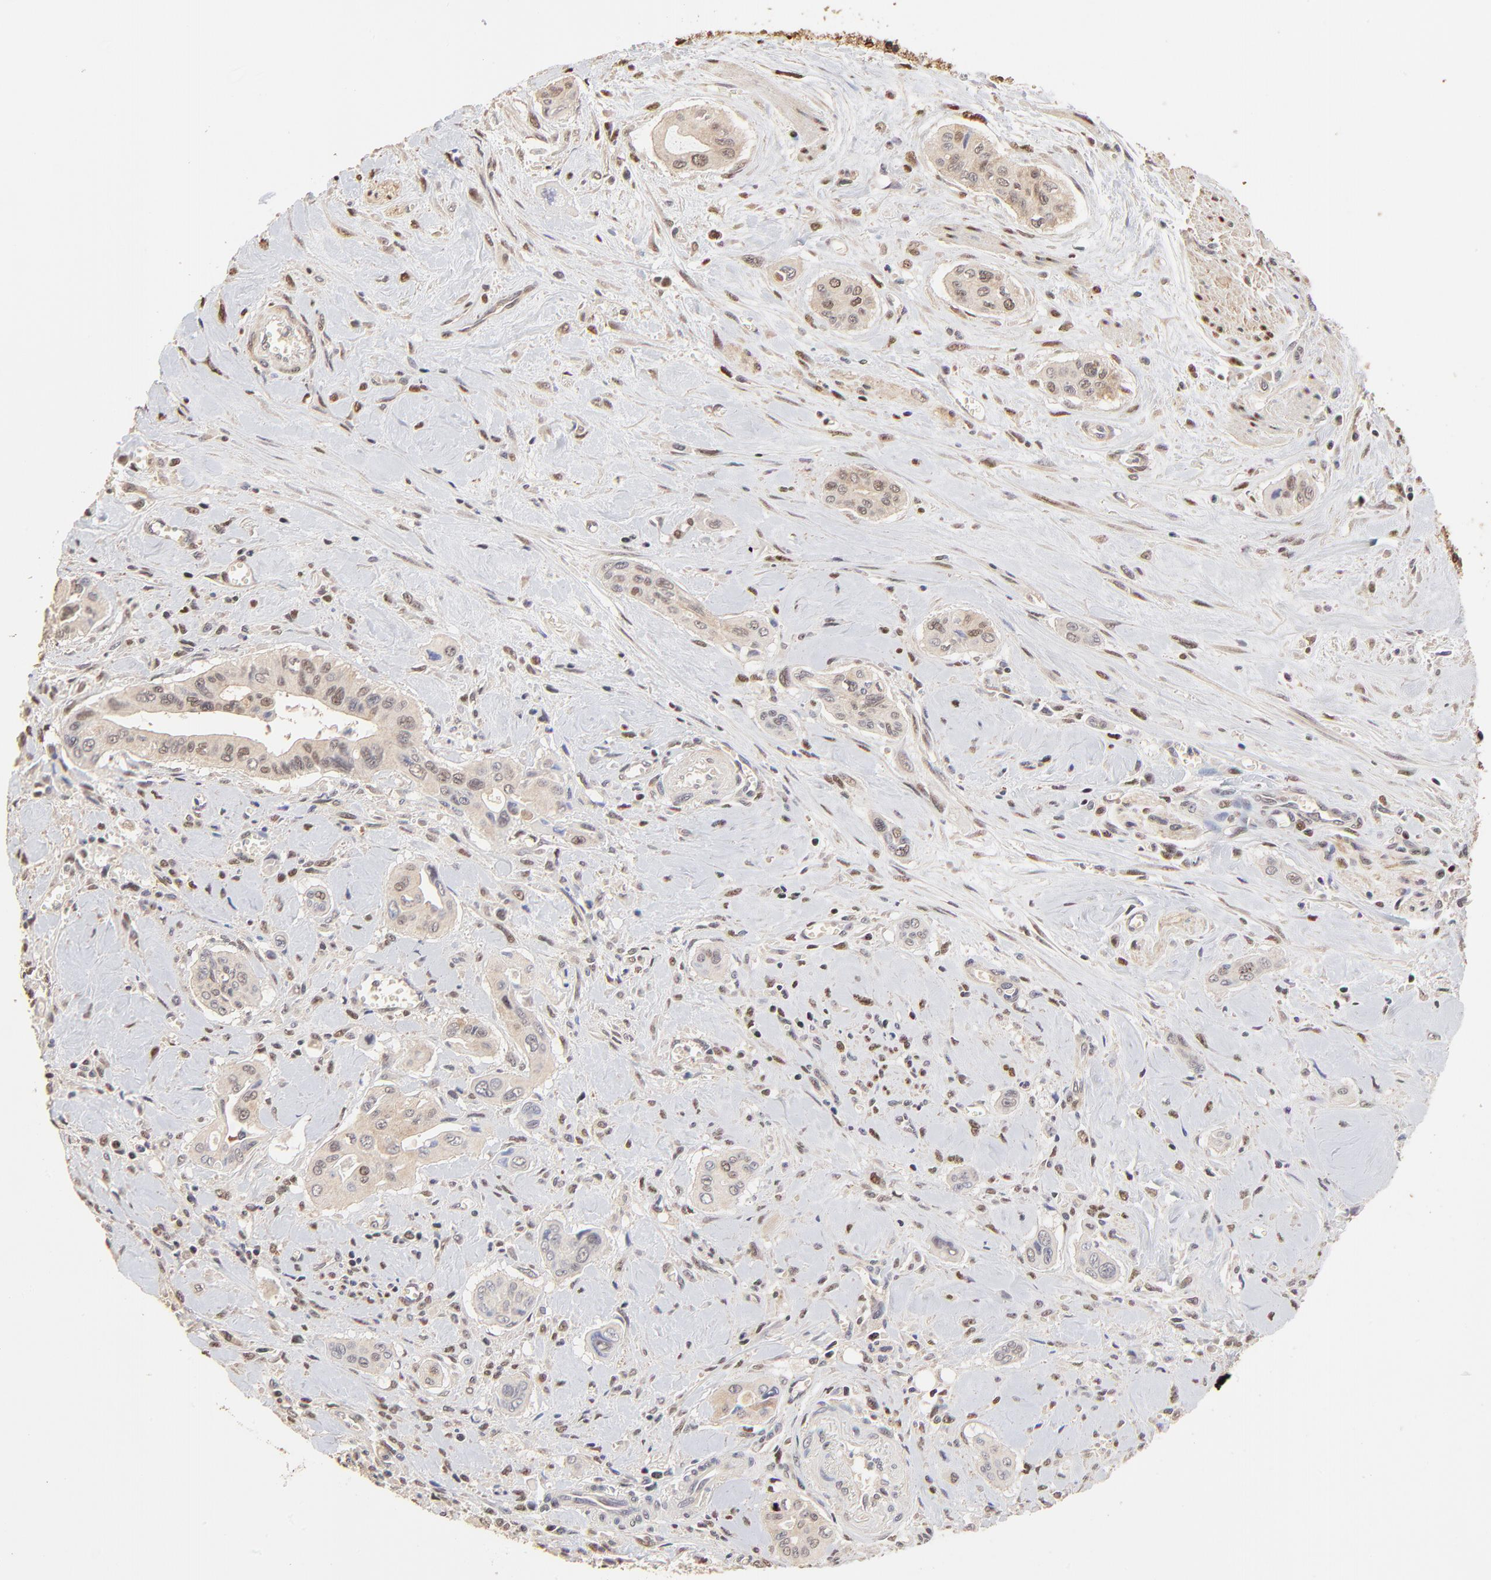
{"staining": {"intensity": "weak", "quantity": "<25%", "location": "cytoplasmic/membranous,nuclear"}, "tissue": "pancreatic cancer", "cell_type": "Tumor cells", "image_type": "cancer", "snomed": [{"axis": "morphology", "description": "Adenocarcinoma, NOS"}, {"axis": "topography", "description": "Pancreas"}], "caption": "Tumor cells are negative for protein expression in human pancreatic cancer (adenocarcinoma).", "gene": "BIRC5", "patient": {"sex": "male", "age": 77}}